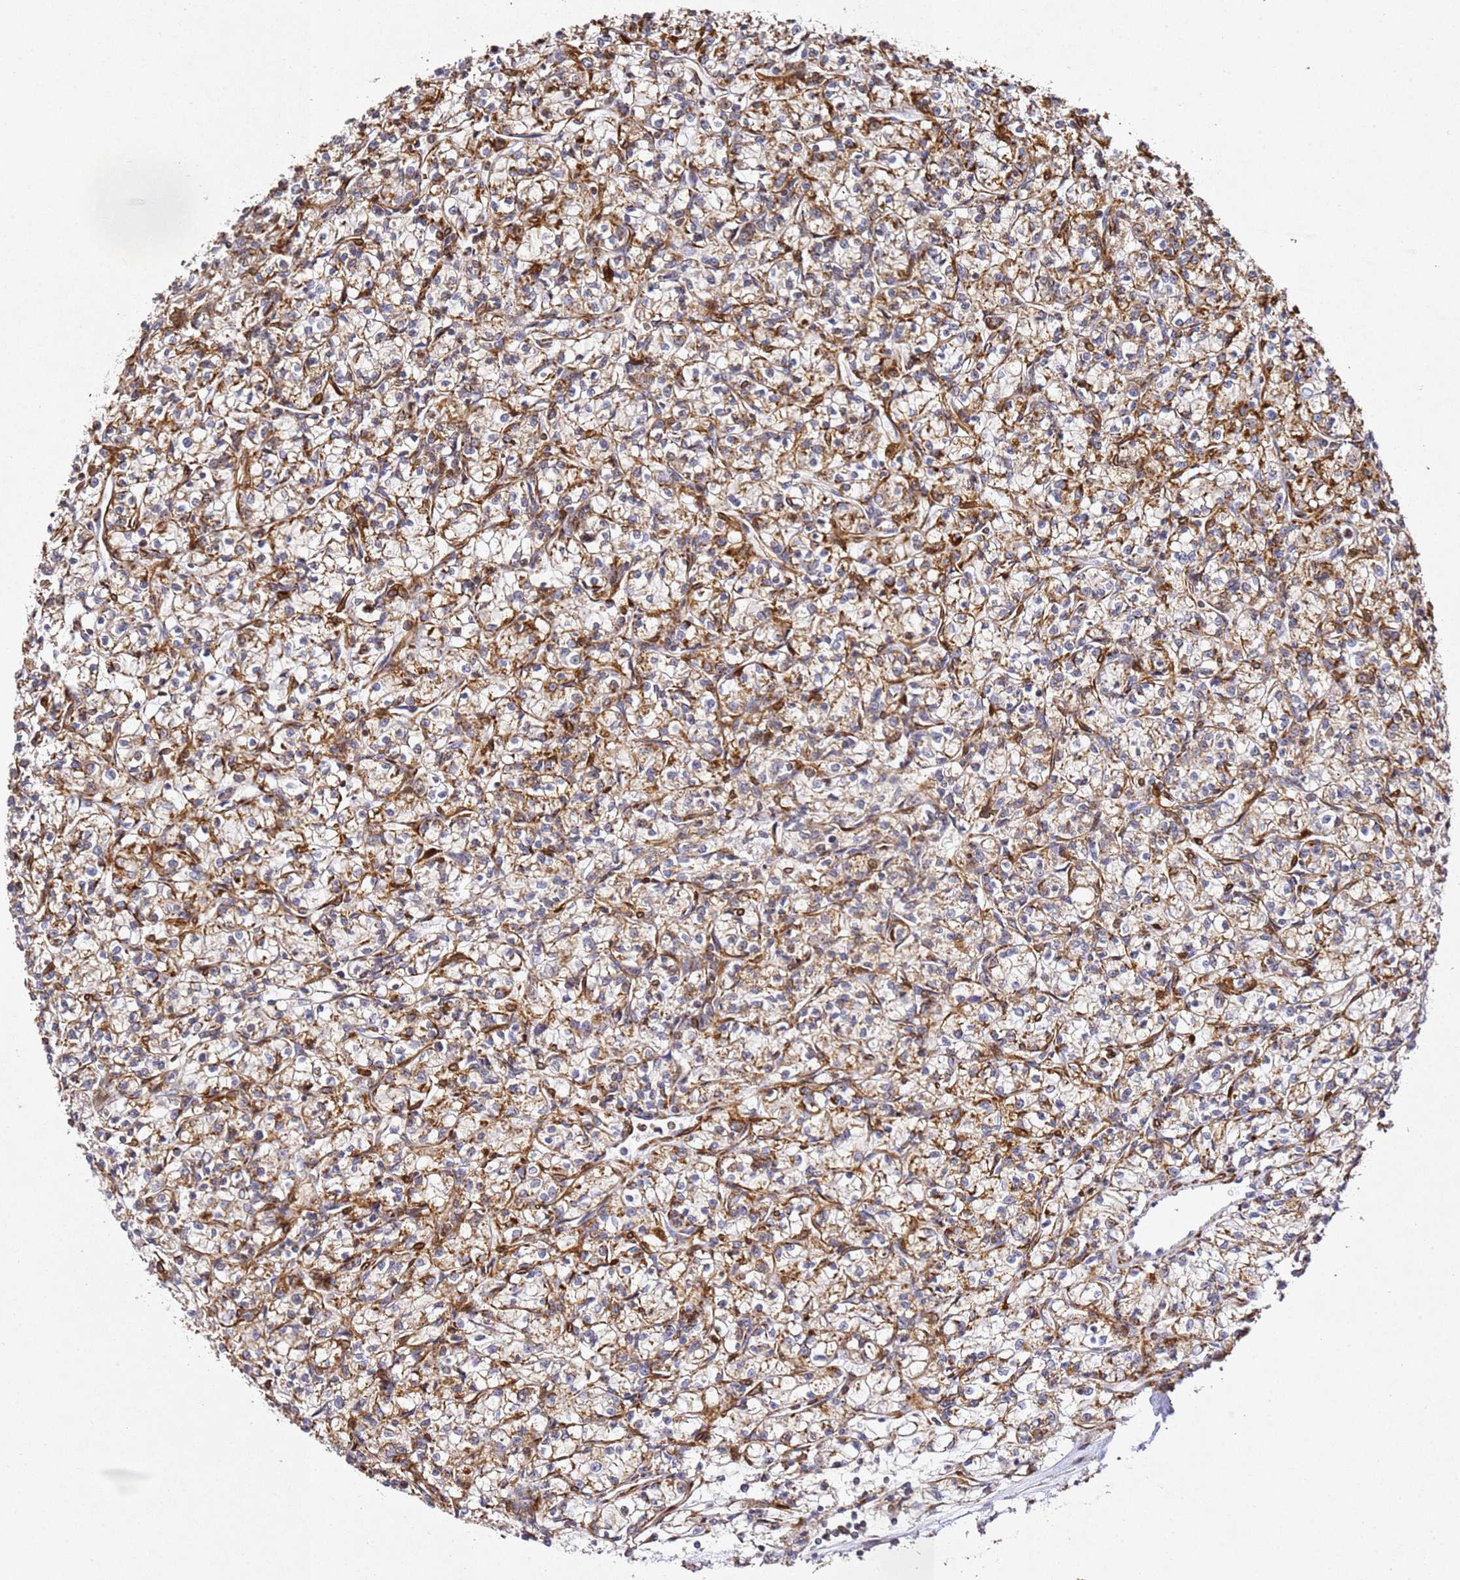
{"staining": {"intensity": "moderate", "quantity": "25%-75%", "location": "cytoplasmic/membranous"}, "tissue": "renal cancer", "cell_type": "Tumor cells", "image_type": "cancer", "snomed": [{"axis": "morphology", "description": "Adenocarcinoma, NOS"}, {"axis": "topography", "description": "Kidney"}], "caption": "High-magnification brightfield microscopy of renal cancer stained with DAB (3,3'-diaminobenzidine) (brown) and counterstained with hematoxylin (blue). tumor cells exhibit moderate cytoplasmic/membranous expression is identified in about25%-75% of cells.", "gene": "ZNF296", "patient": {"sex": "female", "age": 59}}